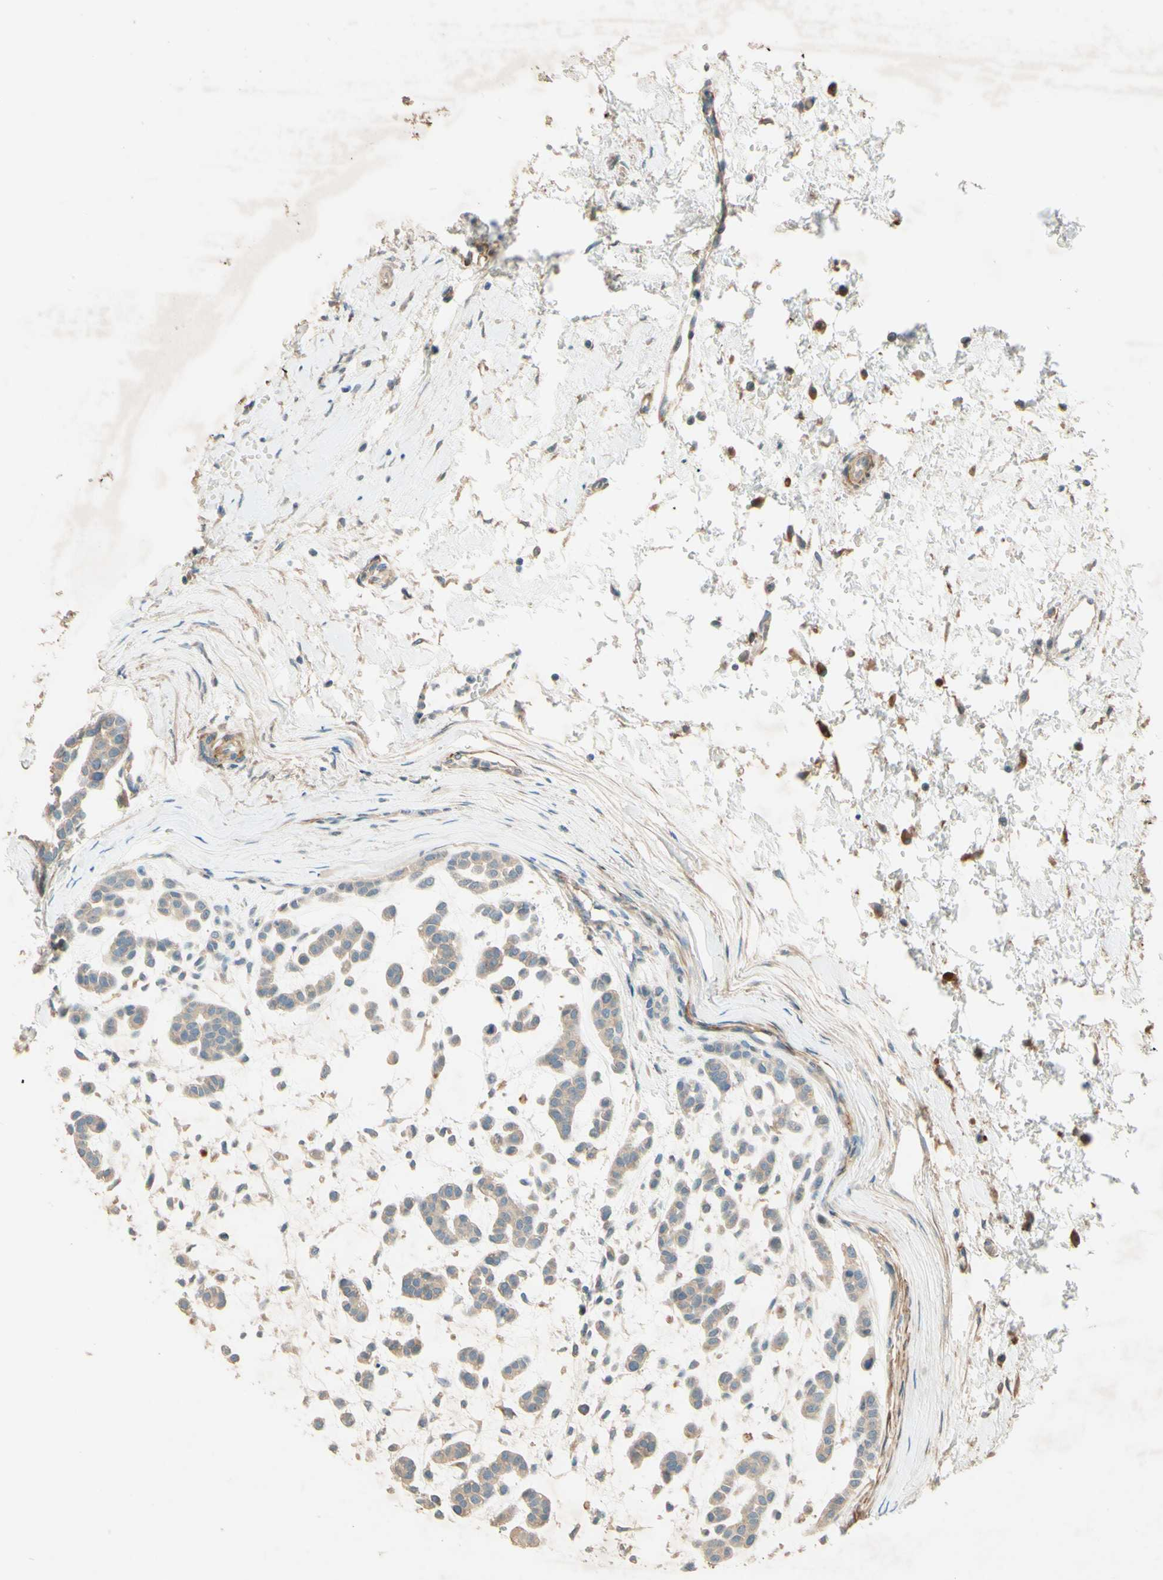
{"staining": {"intensity": "weak", "quantity": ">75%", "location": "cytoplasmic/membranous"}, "tissue": "head and neck cancer", "cell_type": "Tumor cells", "image_type": "cancer", "snomed": [{"axis": "morphology", "description": "Adenocarcinoma, NOS"}, {"axis": "morphology", "description": "Adenoma, NOS"}, {"axis": "topography", "description": "Head-Neck"}], "caption": "Head and neck adenoma stained for a protein (brown) exhibits weak cytoplasmic/membranous positive staining in approximately >75% of tumor cells.", "gene": "ADAM17", "patient": {"sex": "female", "age": 55}}